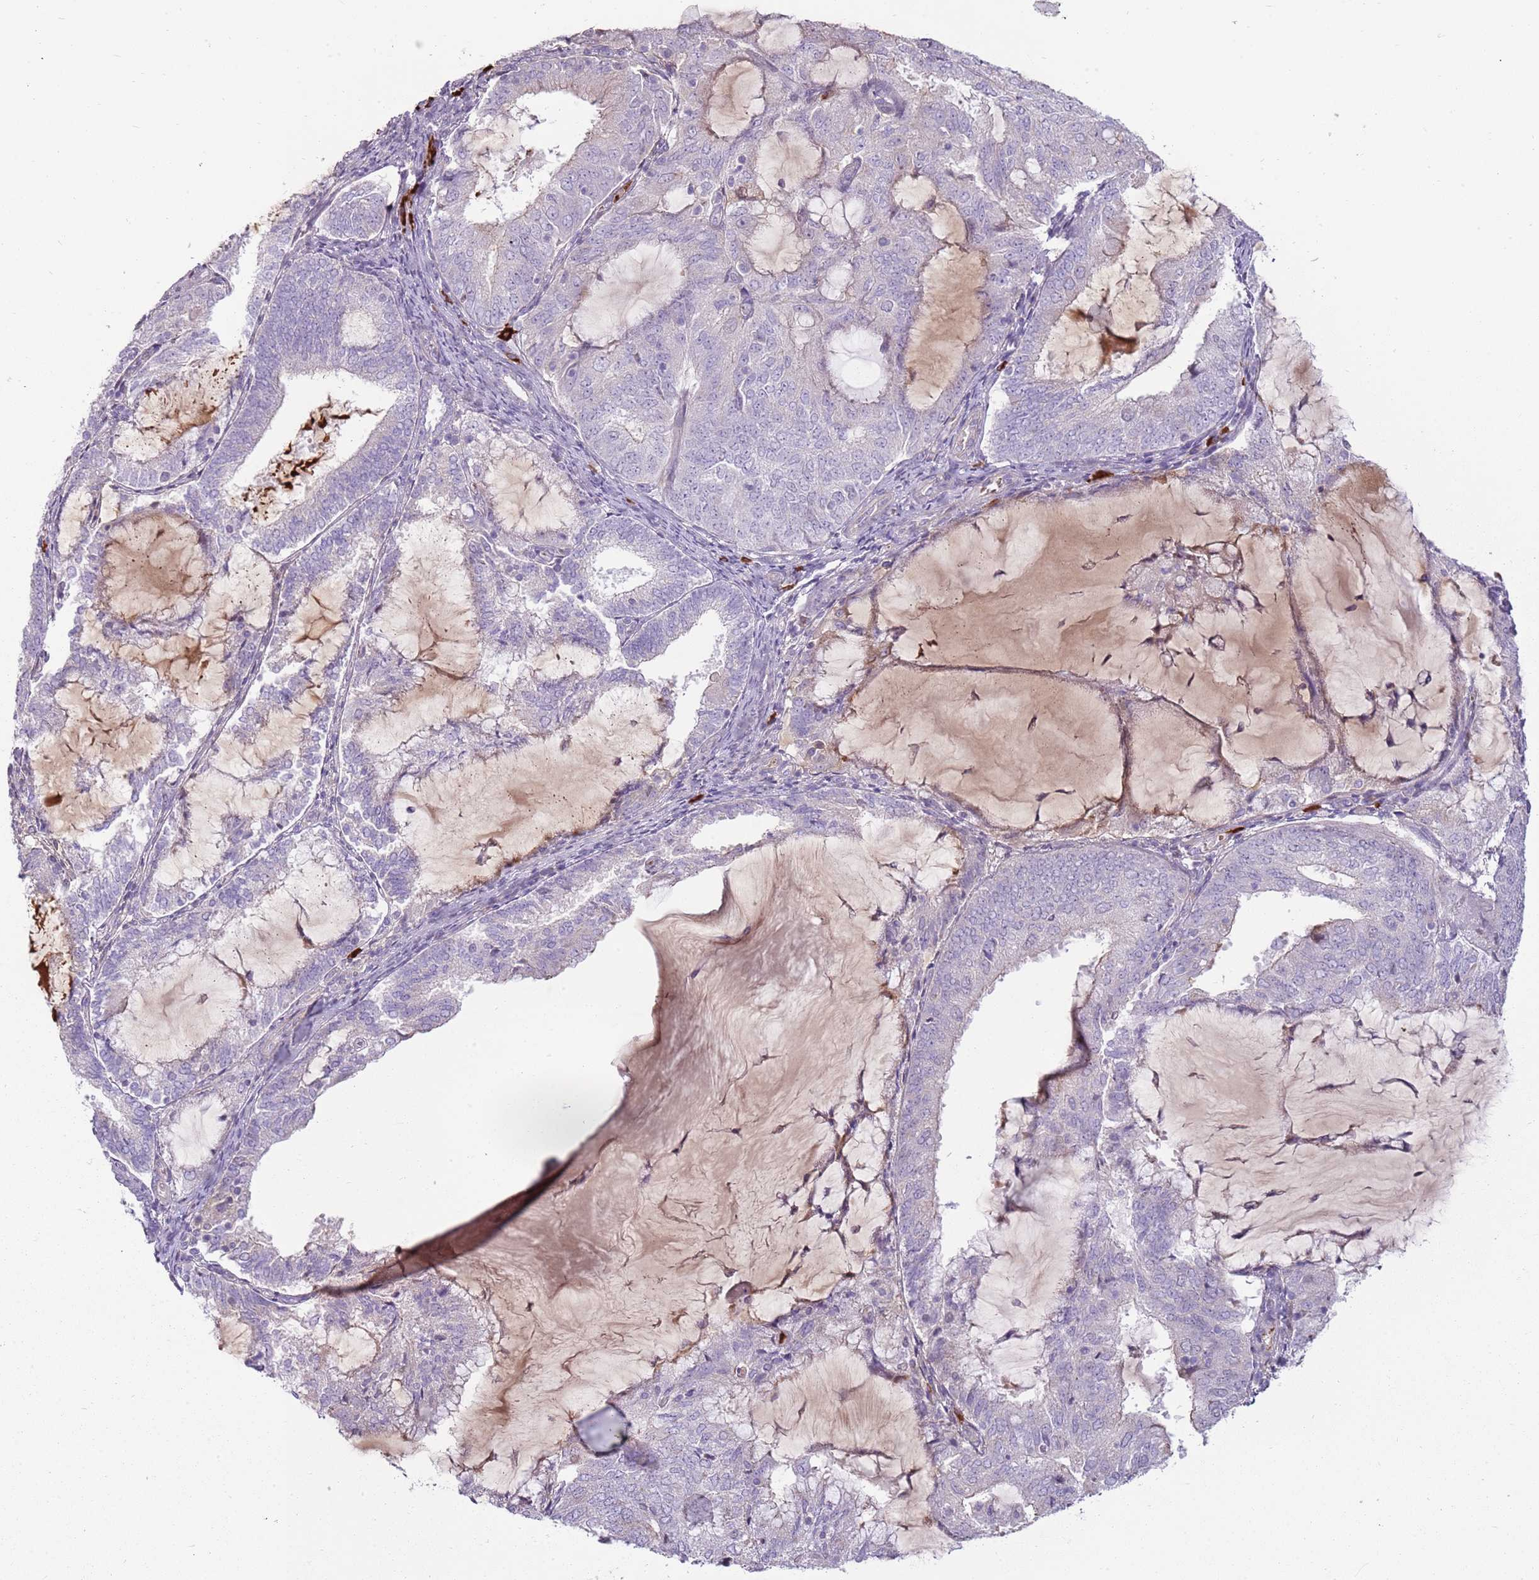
{"staining": {"intensity": "negative", "quantity": "none", "location": "none"}, "tissue": "endometrial cancer", "cell_type": "Tumor cells", "image_type": "cancer", "snomed": [{"axis": "morphology", "description": "Adenocarcinoma, NOS"}, {"axis": "topography", "description": "Endometrium"}], "caption": "An immunohistochemistry (IHC) micrograph of endometrial cancer is shown. There is no staining in tumor cells of endometrial cancer. Nuclei are stained in blue.", "gene": "MCUB", "patient": {"sex": "female", "age": 81}}